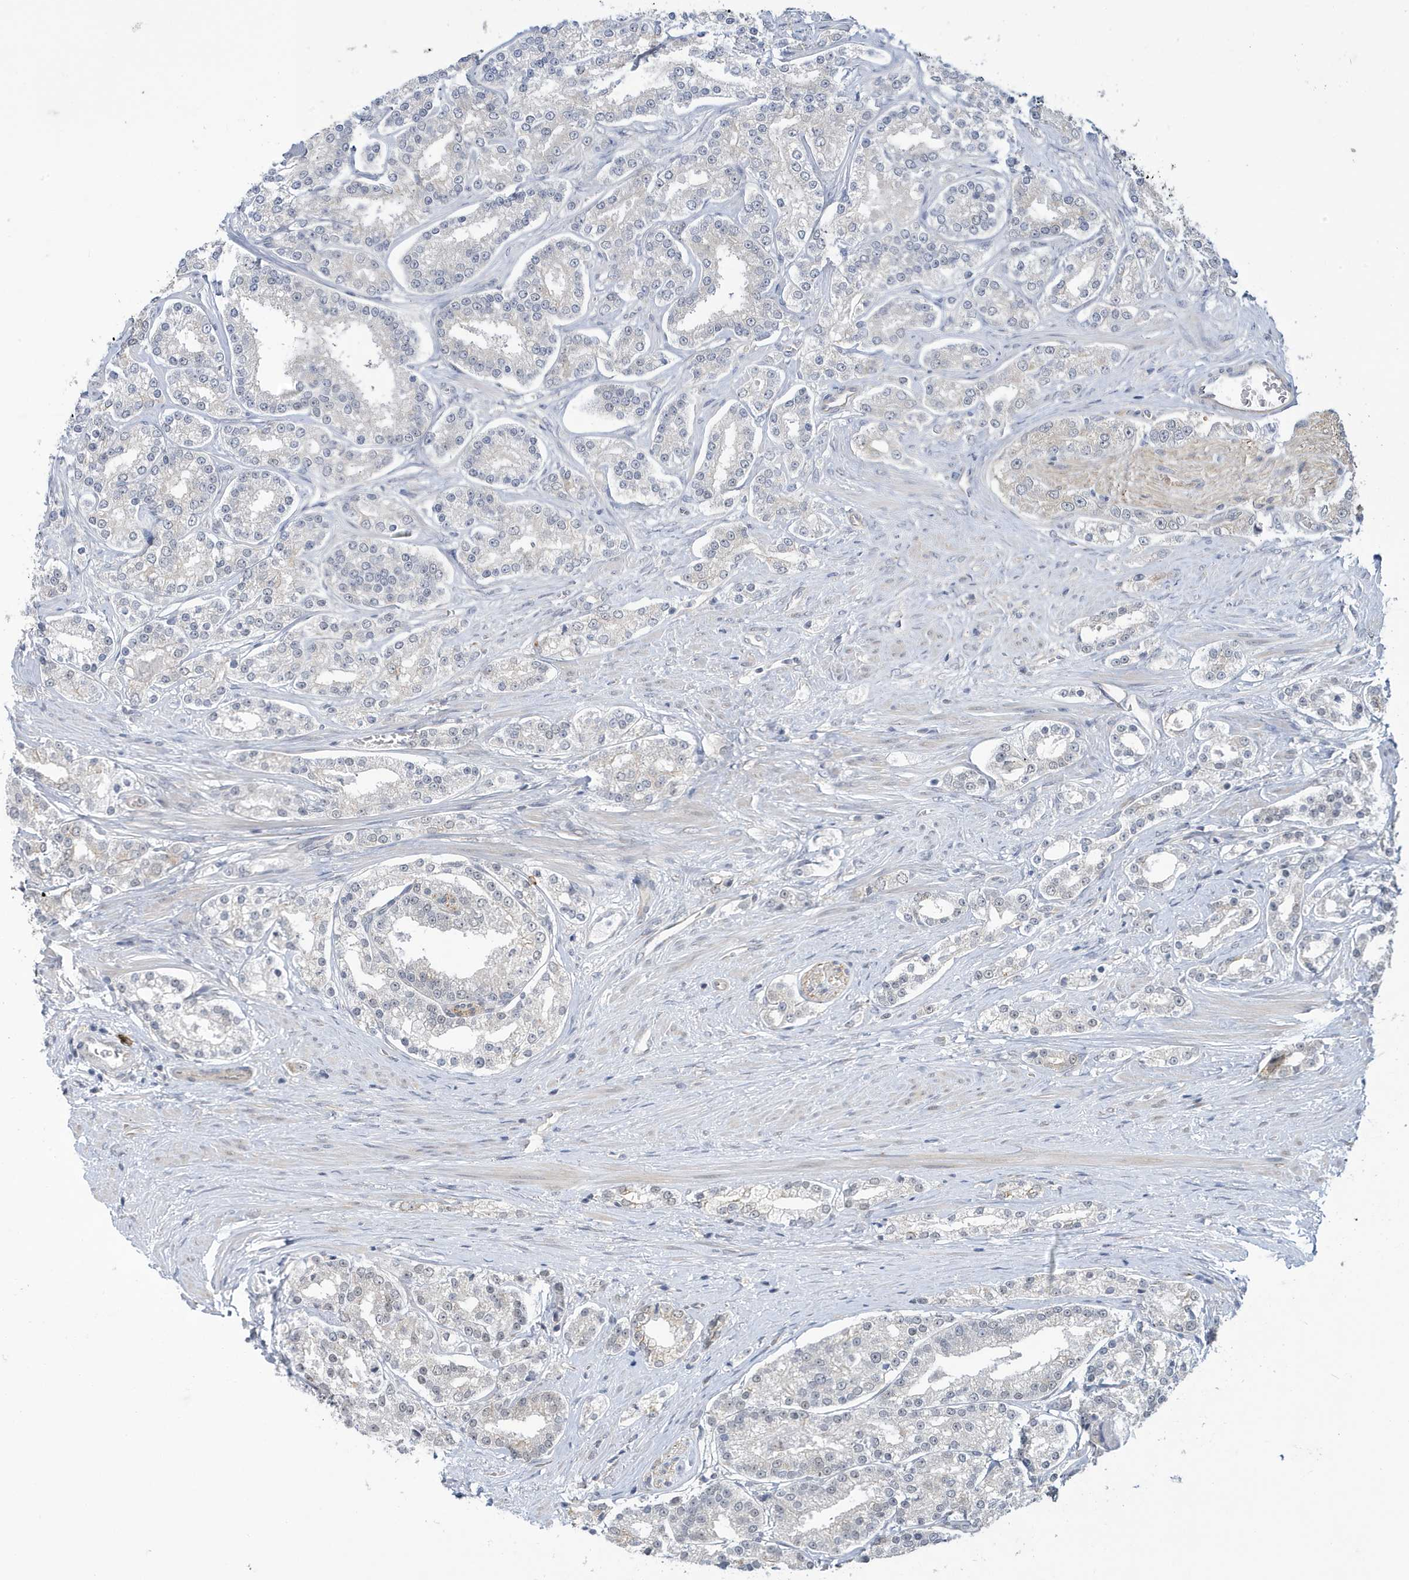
{"staining": {"intensity": "negative", "quantity": "none", "location": "none"}, "tissue": "prostate cancer", "cell_type": "Tumor cells", "image_type": "cancer", "snomed": [{"axis": "morphology", "description": "Normal tissue, NOS"}, {"axis": "morphology", "description": "Adenocarcinoma, High grade"}, {"axis": "topography", "description": "Prostate"}], "caption": "DAB immunohistochemical staining of human prostate cancer (high-grade adenocarcinoma) displays no significant expression in tumor cells. (IHC, brightfield microscopy, high magnification).", "gene": "ZNF654", "patient": {"sex": "male", "age": 83}}